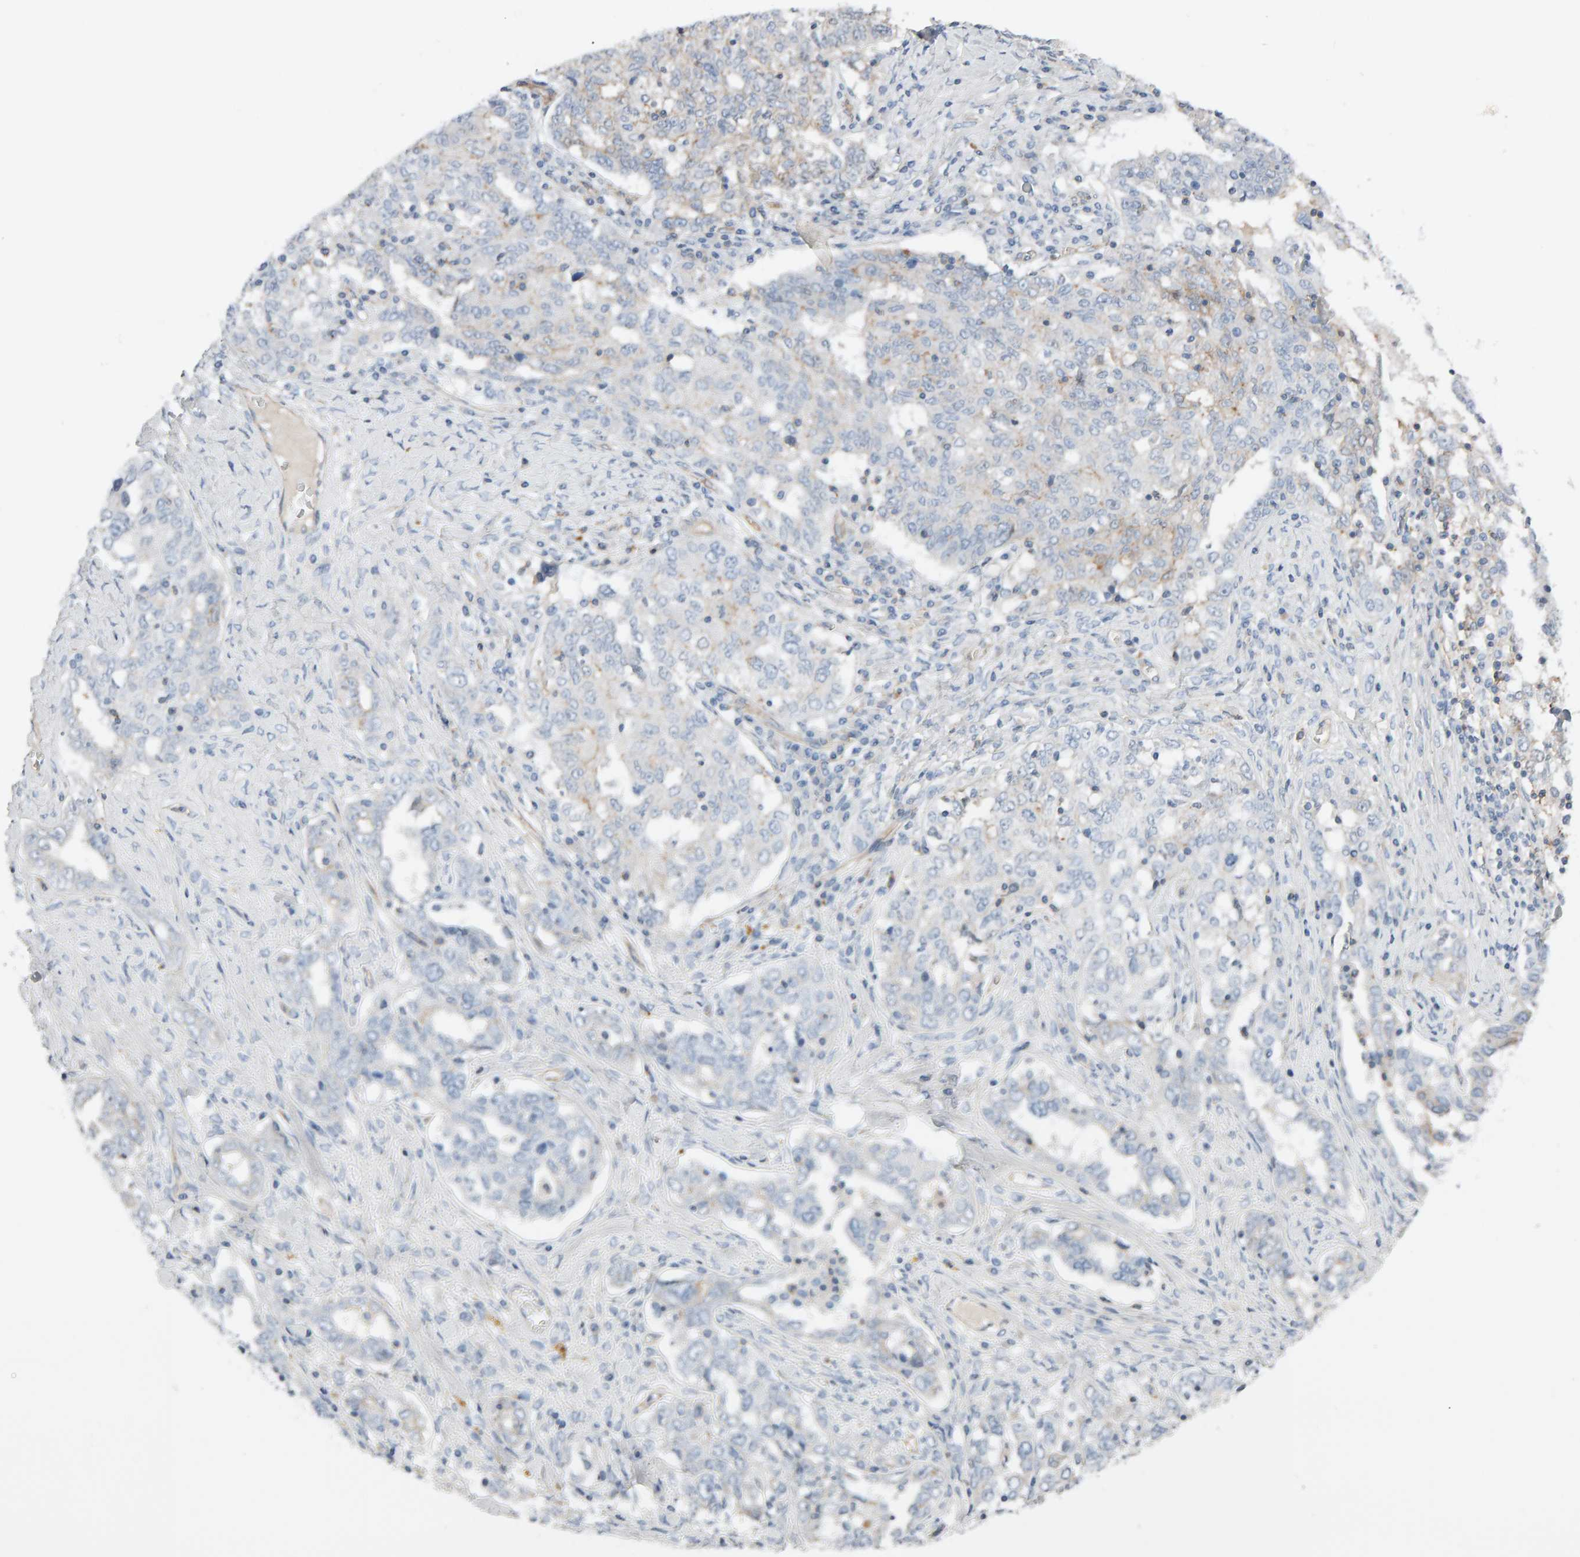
{"staining": {"intensity": "weak", "quantity": "<25%", "location": "cytoplasmic/membranous"}, "tissue": "ovarian cancer", "cell_type": "Tumor cells", "image_type": "cancer", "snomed": [{"axis": "morphology", "description": "Carcinoma, endometroid"}, {"axis": "topography", "description": "Ovary"}], "caption": "Tumor cells are negative for brown protein staining in ovarian cancer (endometroid carcinoma).", "gene": "FYN", "patient": {"sex": "female", "age": 62}}